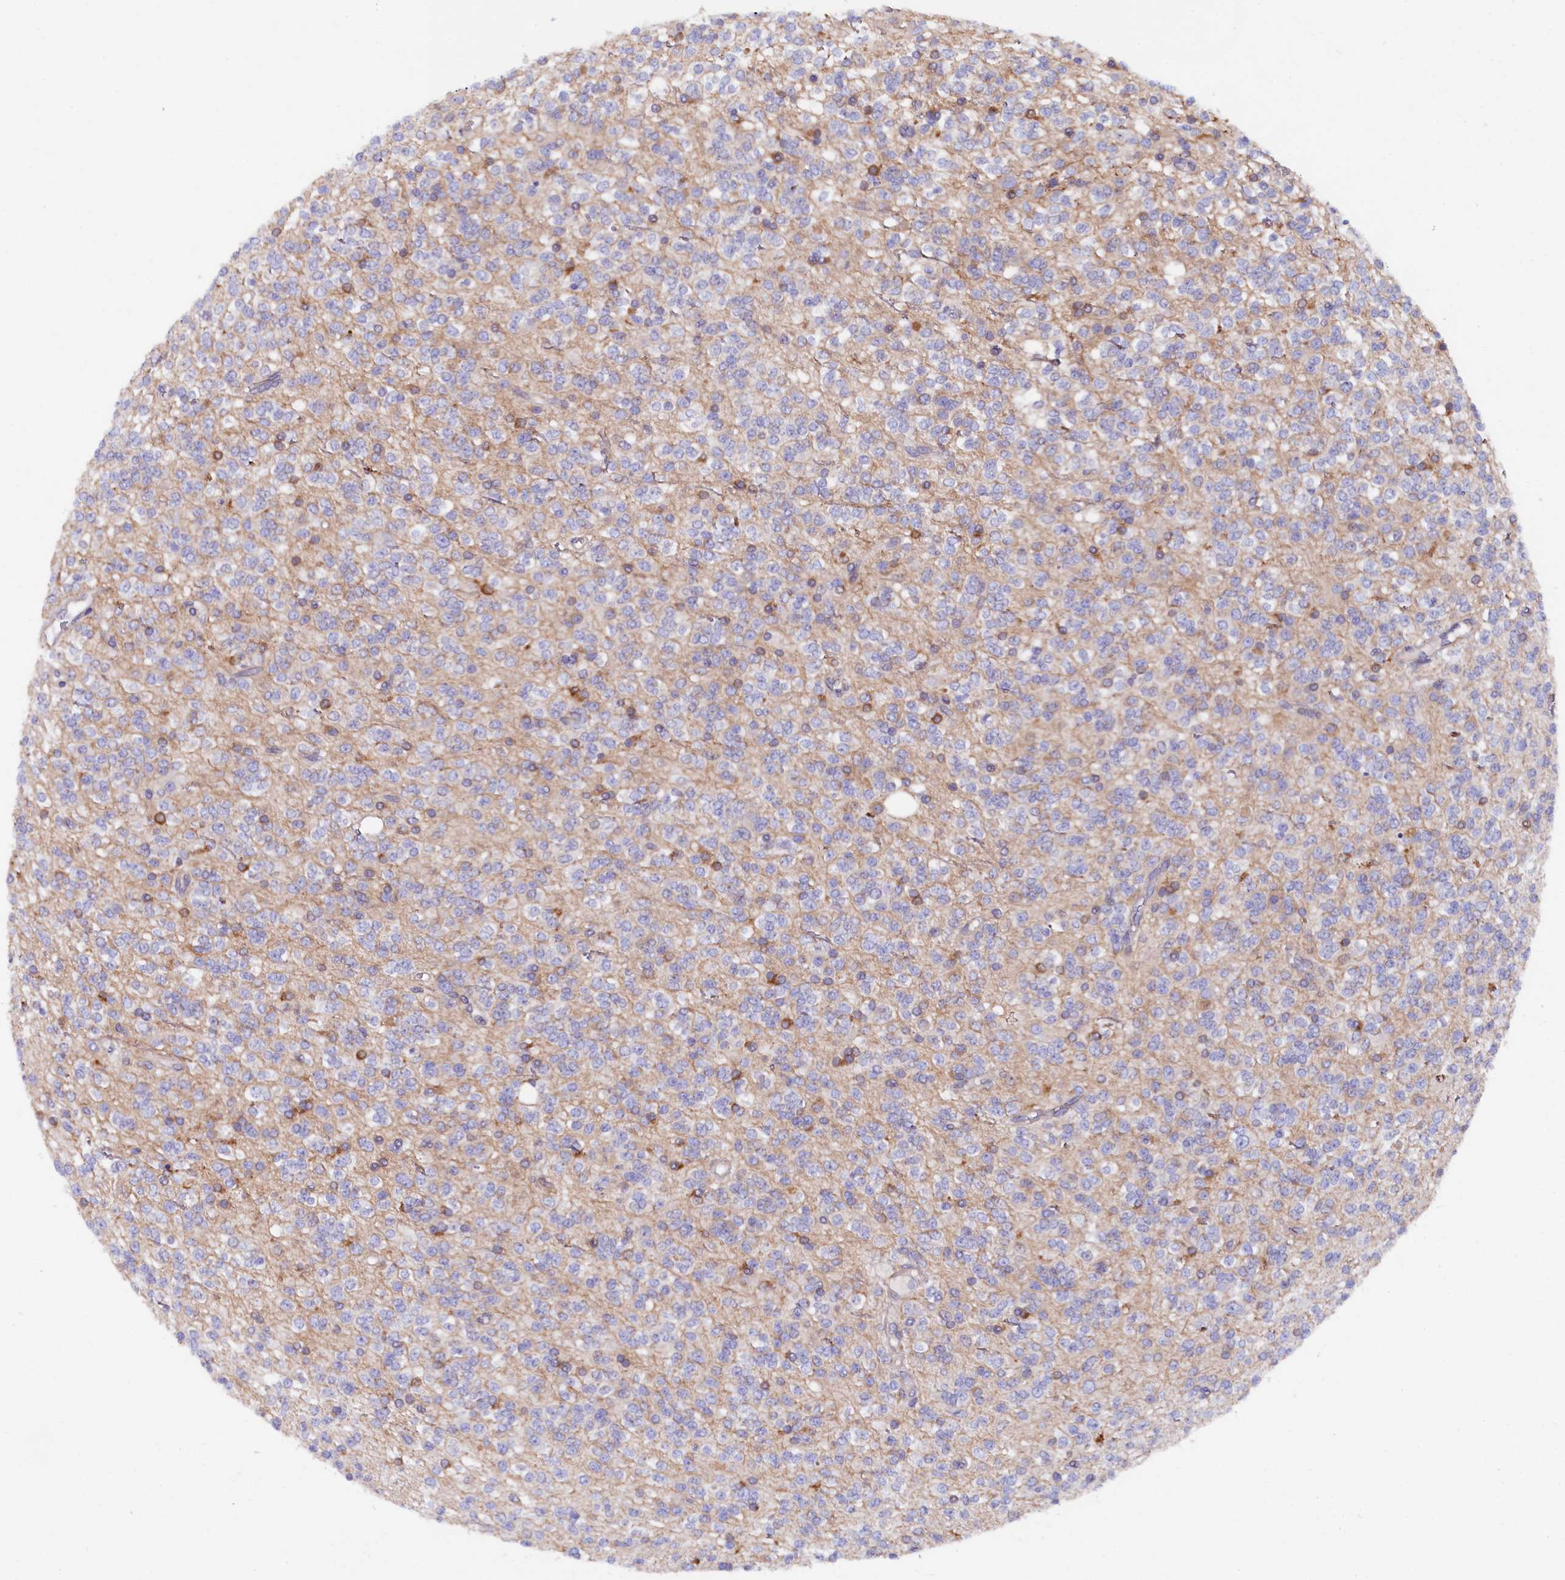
{"staining": {"intensity": "negative", "quantity": "none", "location": "none"}, "tissue": "glioma", "cell_type": "Tumor cells", "image_type": "cancer", "snomed": [{"axis": "morphology", "description": "Glioma, malignant, High grade"}, {"axis": "topography", "description": "Brain"}], "caption": "IHC histopathology image of glioma stained for a protein (brown), which demonstrates no expression in tumor cells.", "gene": "JPT2", "patient": {"sex": "male", "age": 34}}